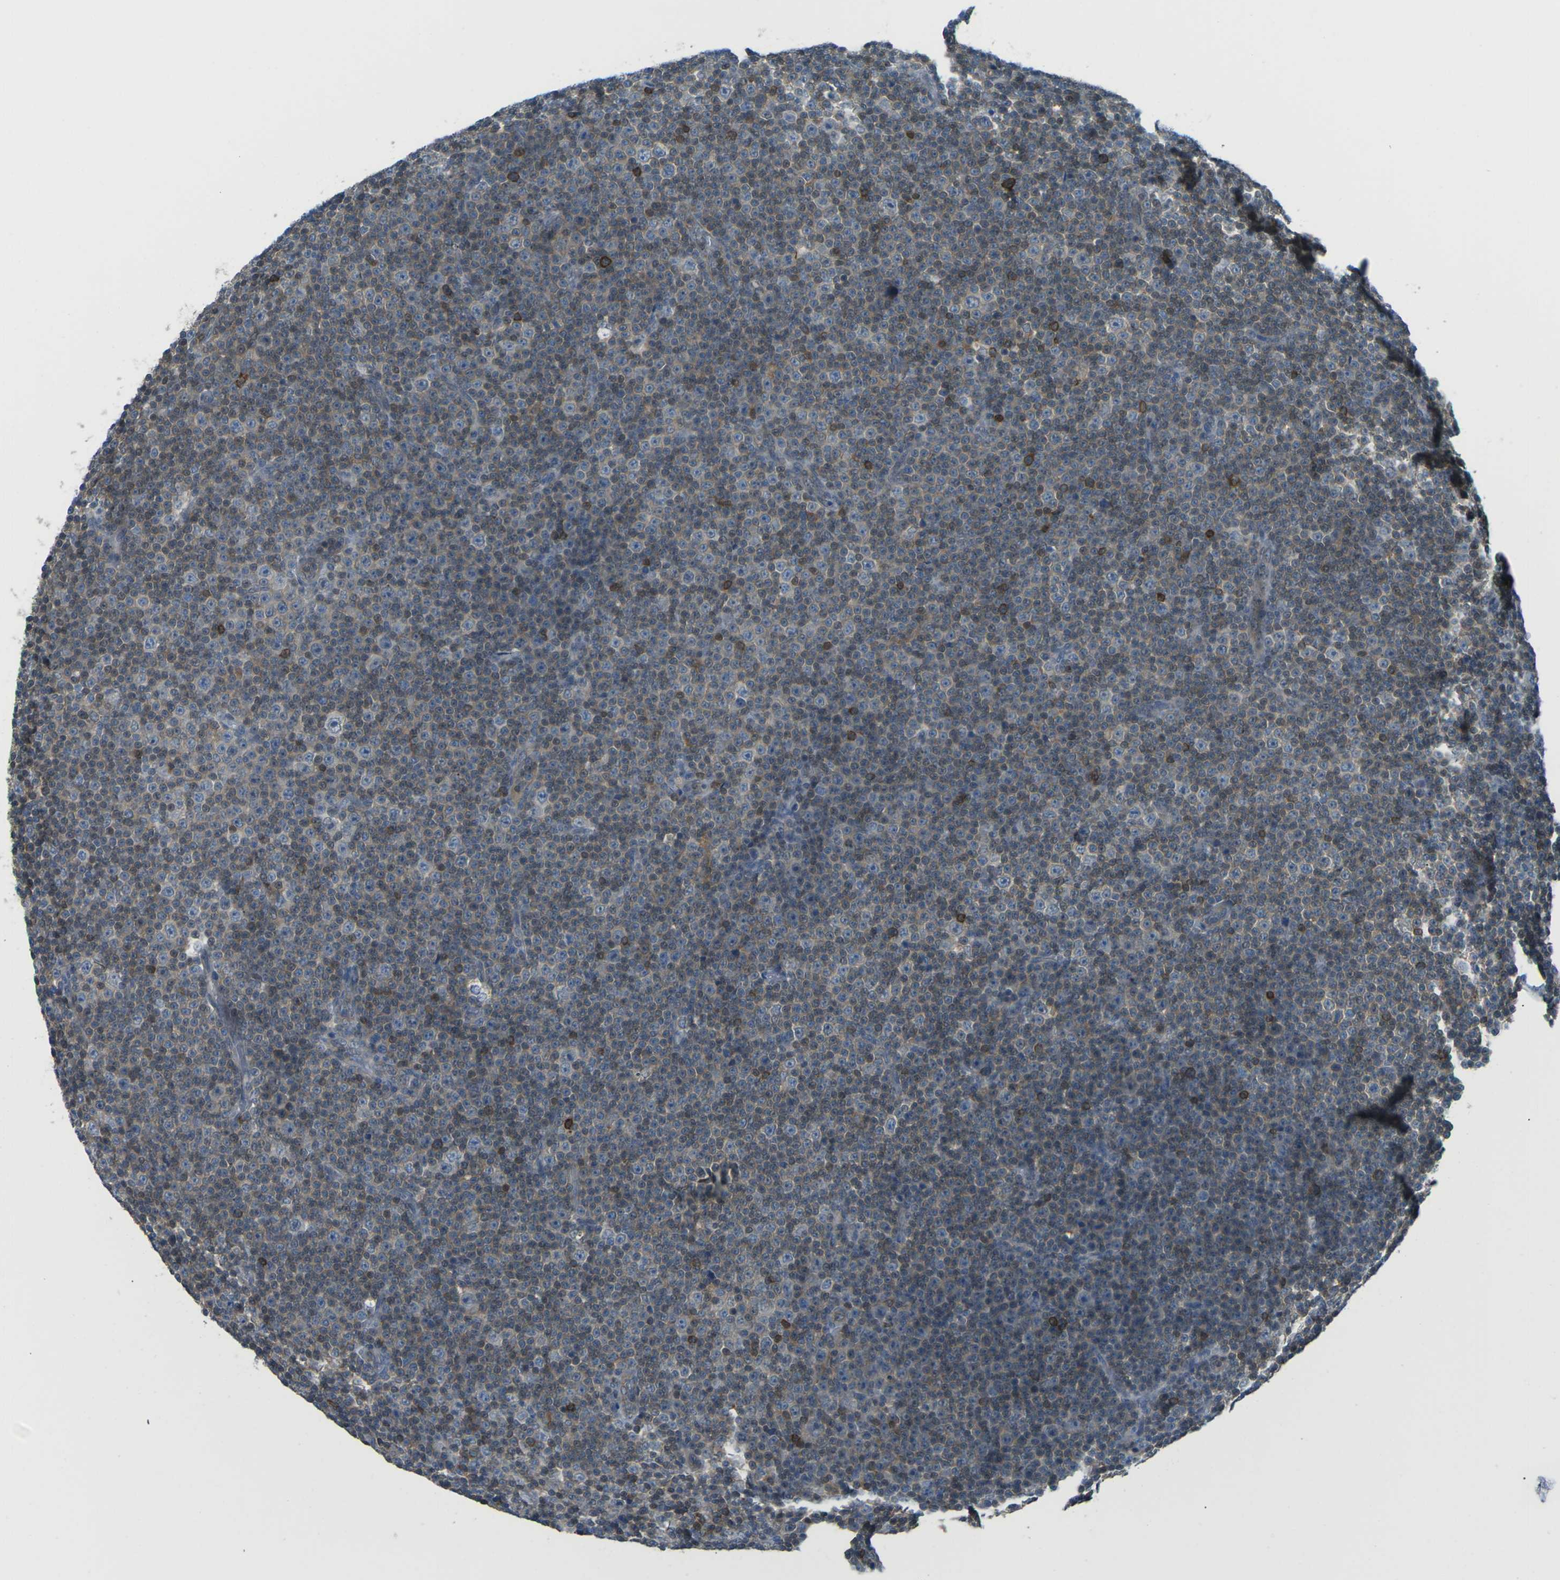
{"staining": {"intensity": "weak", "quantity": "25%-75%", "location": "cytoplasmic/membranous"}, "tissue": "lymphoma", "cell_type": "Tumor cells", "image_type": "cancer", "snomed": [{"axis": "morphology", "description": "Malignant lymphoma, non-Hodgkin's type, Low grade"}, {"axis": "topography", "description": "Lymph node"}], "caption": "Protein analysis of low-grade malignant lymphoma, non-Hodgkin's type tissue shows weak cytoplasmic/membranous expression in about 25%-75% of tumor cells.", "gene": "PIEZO2", "patient": {"sex": "female", "age": 67}}